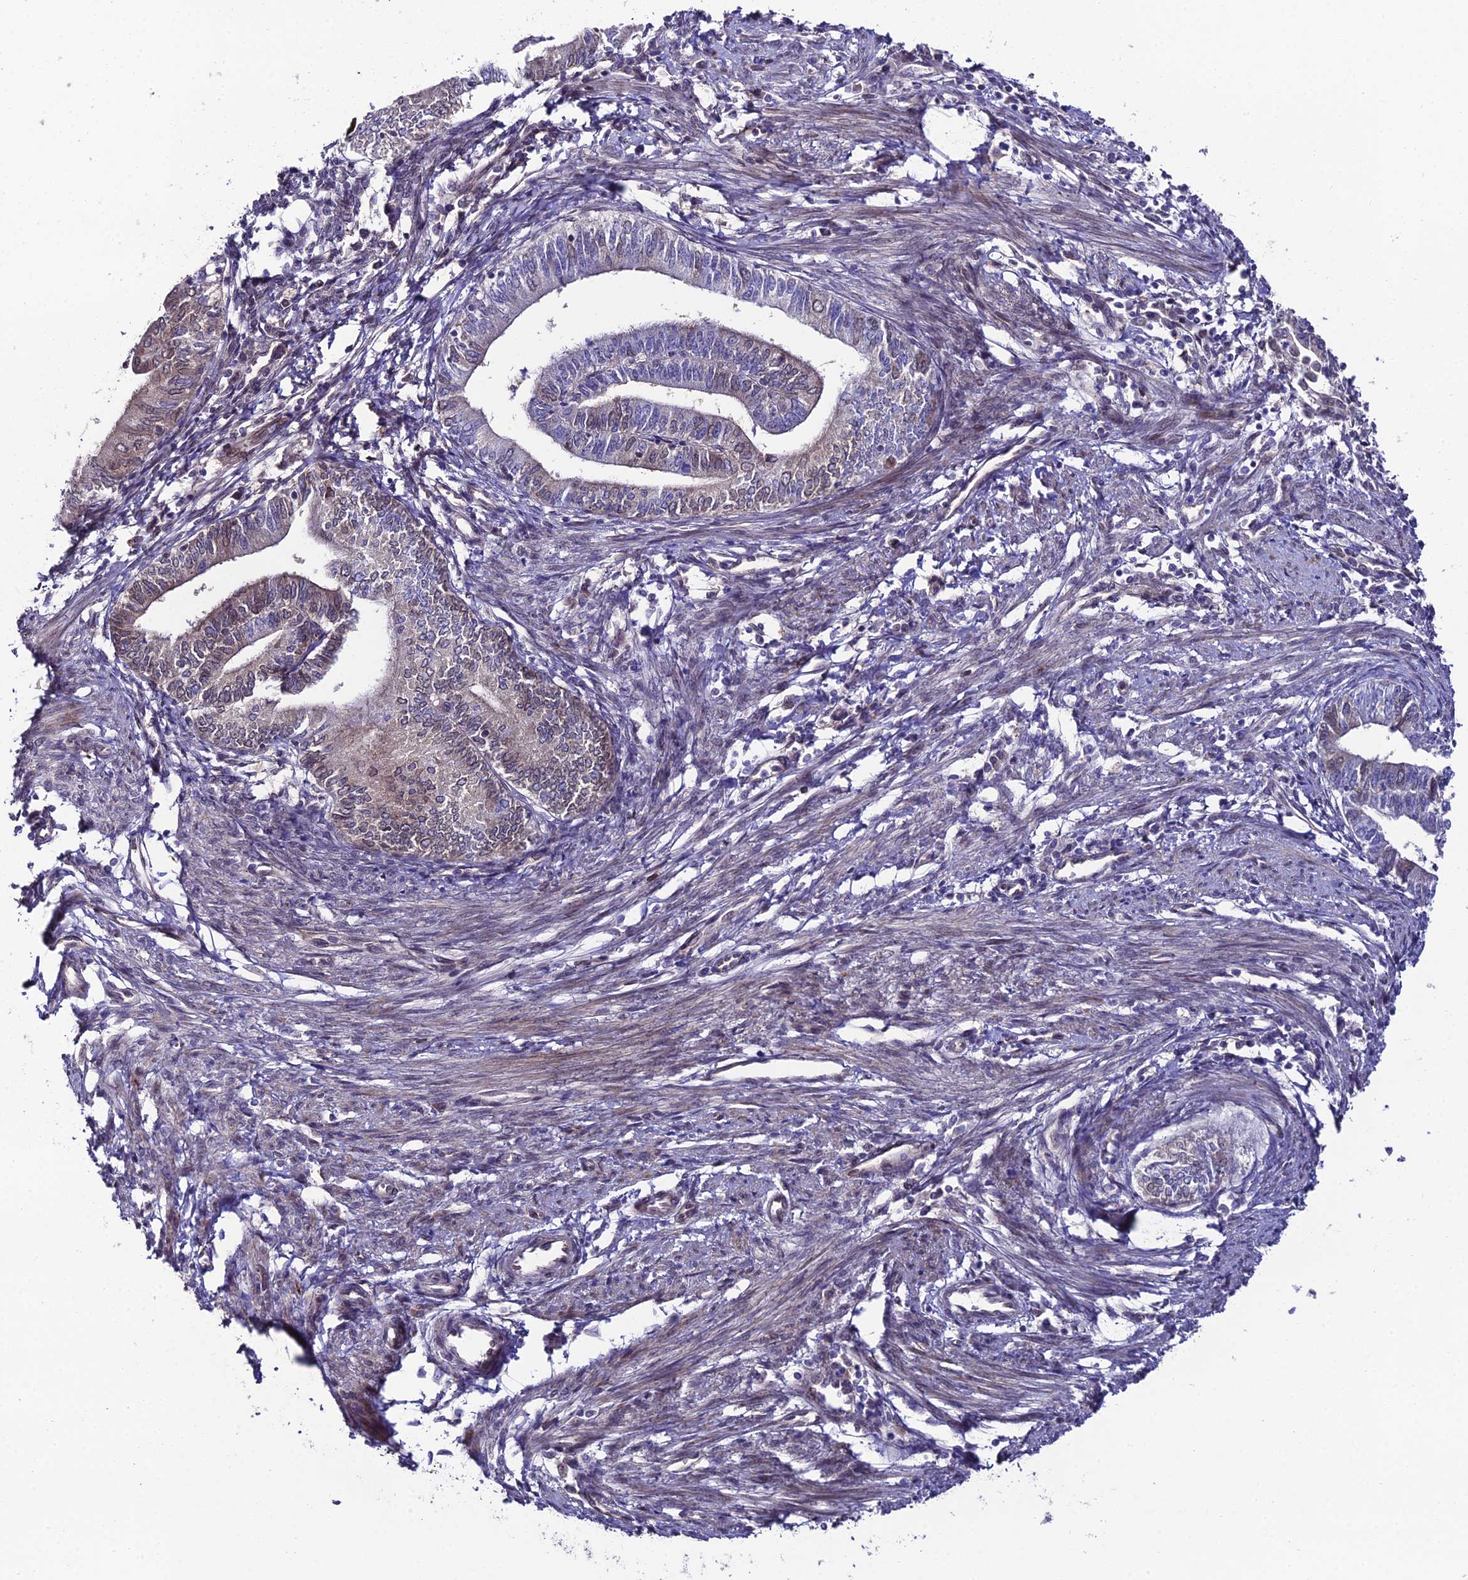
{"staining": {"intensity": "weak", "quantity": "<25%", "location": "cytoplasmic/membranous,nuclear"}, "tissue": "endometrial cancer", "cell_type": "Tumor cells", "image_type": "cancer", "snomed": [{"axis": "morphology", "description": "Adenocarcinoma, NOS"}, {"axis": "topography", "description": "Endometrium"}], "caption": "IHC micrograph of endometrial cancer (adenocarcinoma) stained for a protein (brown), which reveals no positivity in tumor cells. (DAB (3,3'-diaminobenzidine) immunohistochemistry (IHC) with hematoxylin counter stain).", "gene": "DDX19A", "patient": {"sex": "female", "age": 66}}